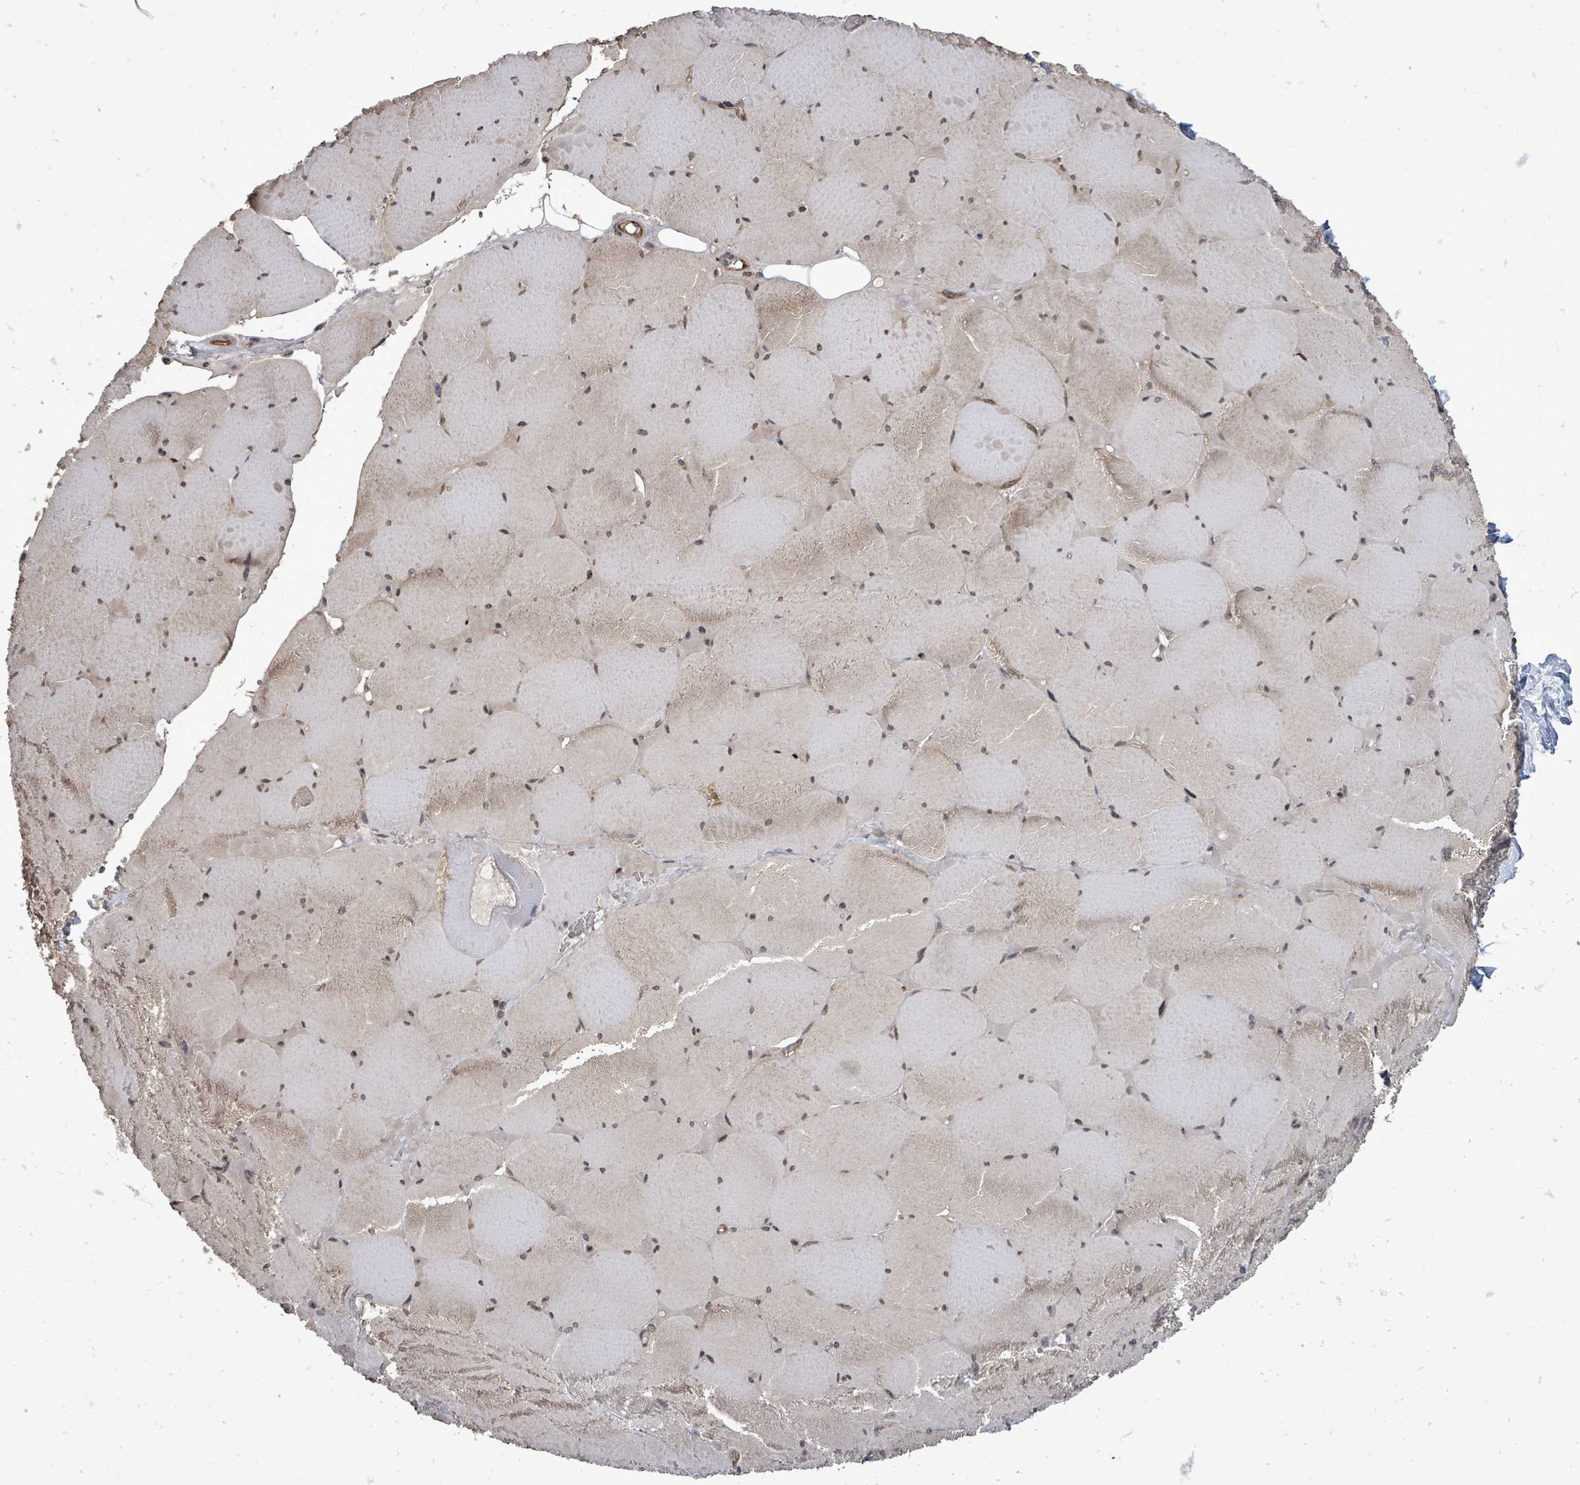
{"staining": {"intensity": "moderate", "quantity": "25%-75%", "location": "cytoplasmic/membranous,nuclear"}, "tissue": "skeletal muscle", "cell_type": "Myocytes", "image_type": "normal", "snomed": [{"axis": "morphology", "description": "Normal tissue, NOS"}, {"axis": "topography", "description": "Skeletal muscle"}, {"axis": "topography", "description": "Head-Neck"}], "caption": "Immunohistochemistry histopathology image of unremarkable skeletal muscle: skeletal muscle stained using IHC exhibits medium levels of moderate protein expression localized specifically in the cytoplasmic/membranous,nuclear of myocytes, appearing as a cytoplasmic/membranous,nuclear brown color.", "gene": "RALGAPB", "patient": {"sex": "male", "age": 66}}